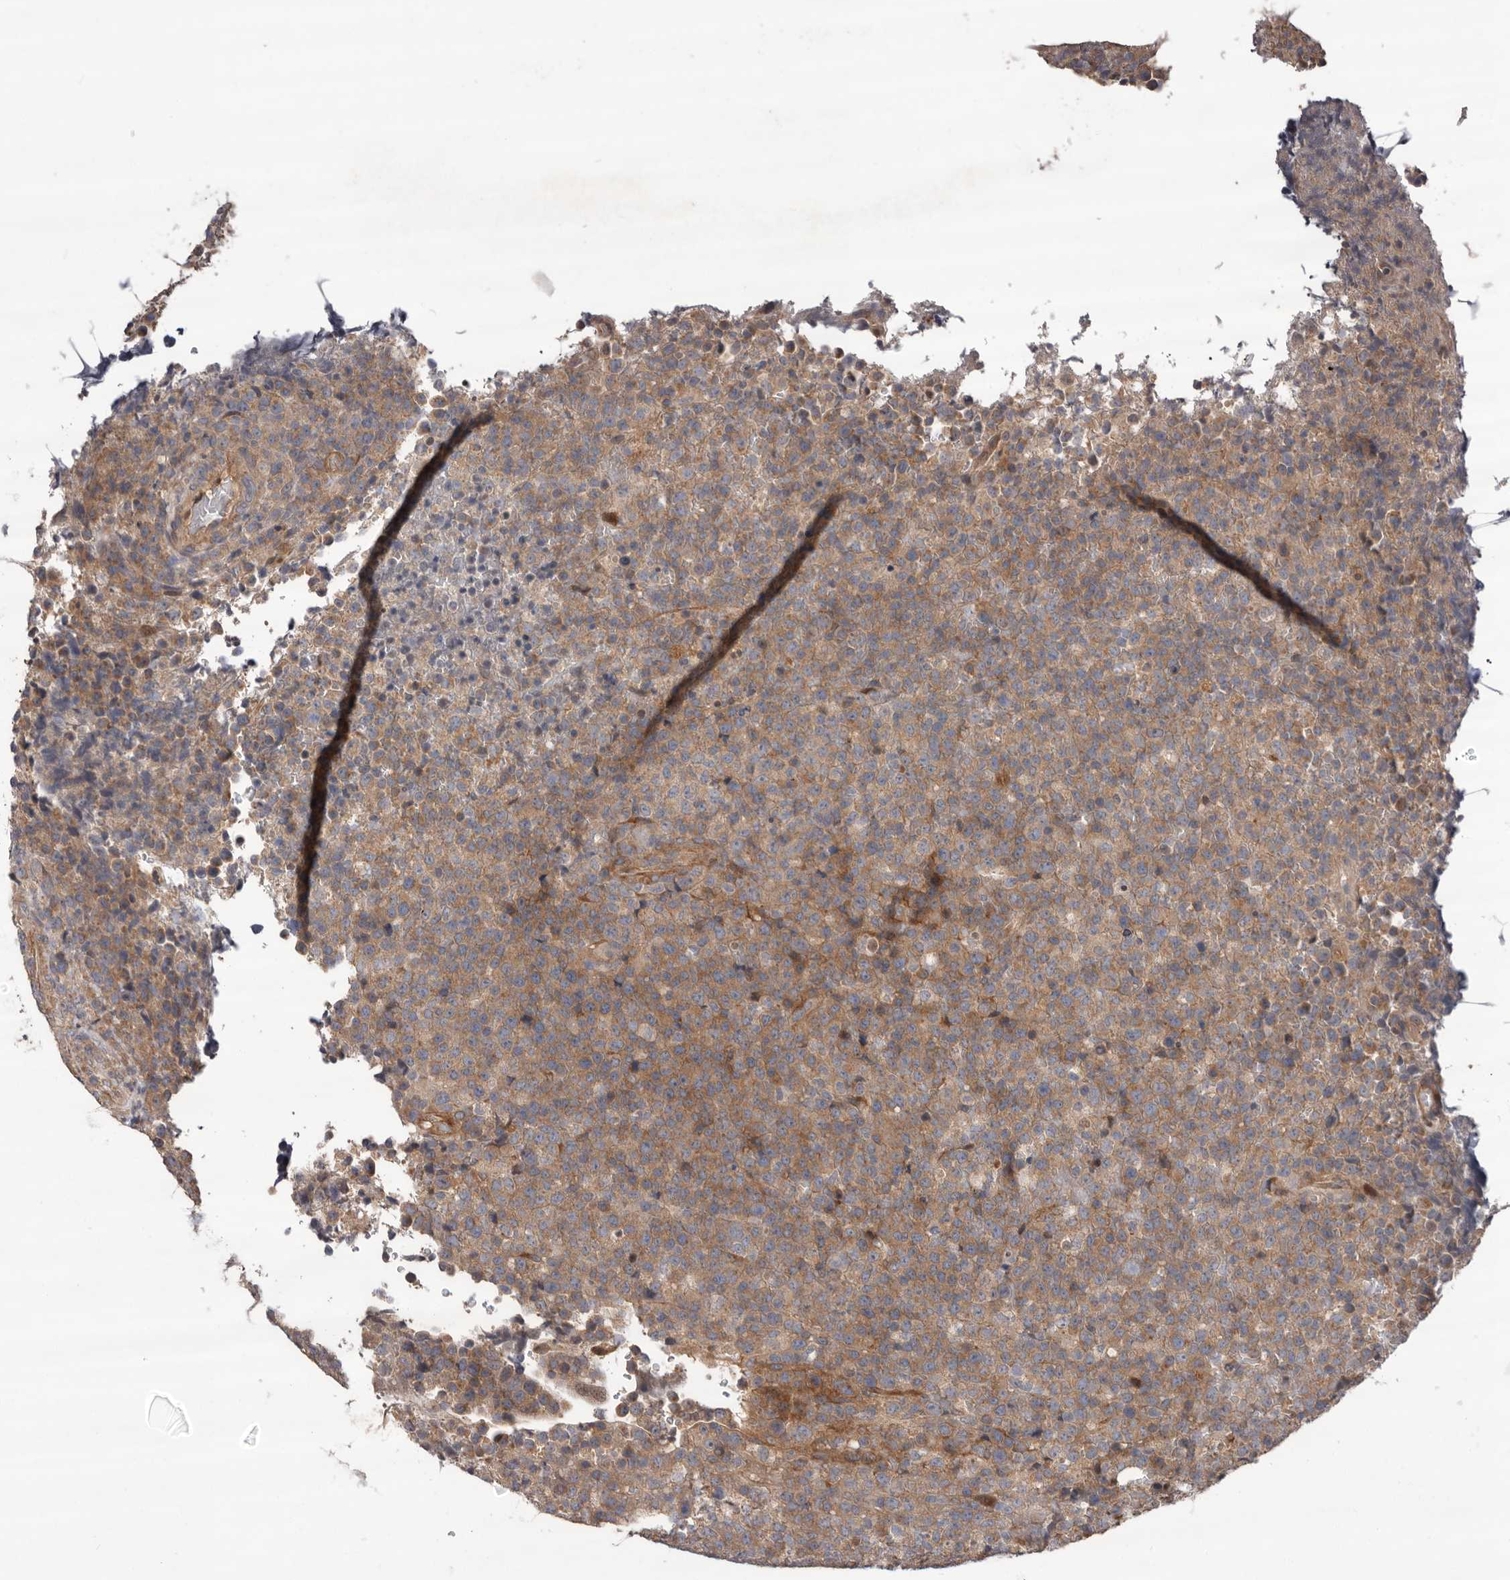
{"staining": {"intensity": "moderate", "quantity": "25%-75%", "location": "cytoplasmic/membranous"}, "tissue": "lymphoma", "cell_type": "Tumor cells", "image_type": "cancer", "snomed": [{"axis": "morphology", "description": "Malignant lymphoma, non-Hodgkin's type, High grade"}, {"axis": "topography", "description": "Lymph node"}], "caption": "A micrograph showing moderate cytoplasmic/membranous staining in about 25%-75% of tumor cells in high-grade malignant lymphoma, non-Hodgkin's type, as visualized by brown immunohistochemical staining.", "gene": "PRKD1", "patient": {"sex": "male", "age": 13}}